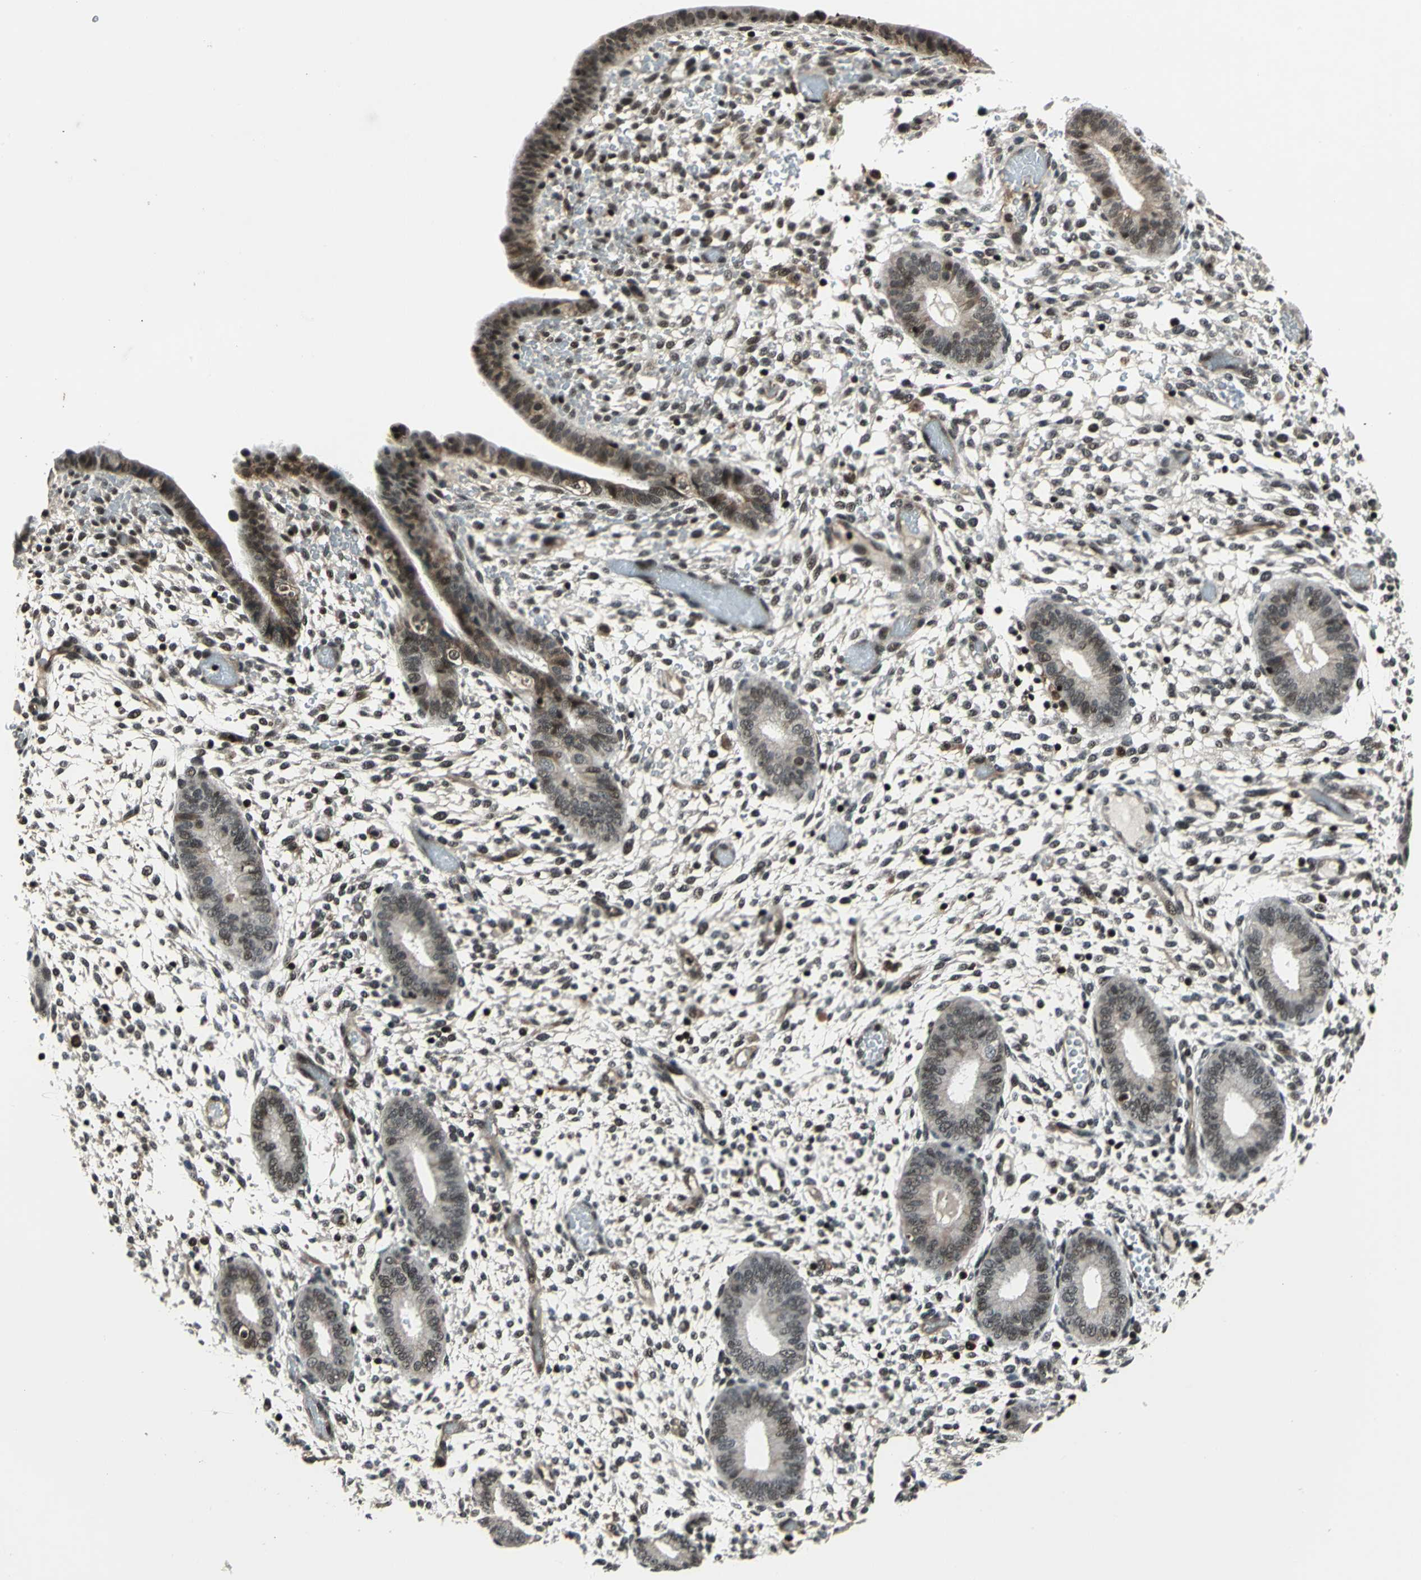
{"staining": {"intensity": "weak", "quantity": "25%-75%", "location": "nuclear"}, "tissue": "endometrium", "cell_type": "Cells in endometrial stroma", "image_type": "normal", "snomed": [{"axis": "morphology", "description": "Normal tissue, NOS"}, {"axis": "topography", "description": "Endometrium"}], "caption": "Immunohistochemical staining of unremarkable endometrium demonstrates weak nuclear protein expression in approximately 25%-75% of cells in endometrial stroma. (IHC, brightfield microscopy, high magnification).", "gene": "NR2C2", "patient": {"sex": "female", "age": 42}}